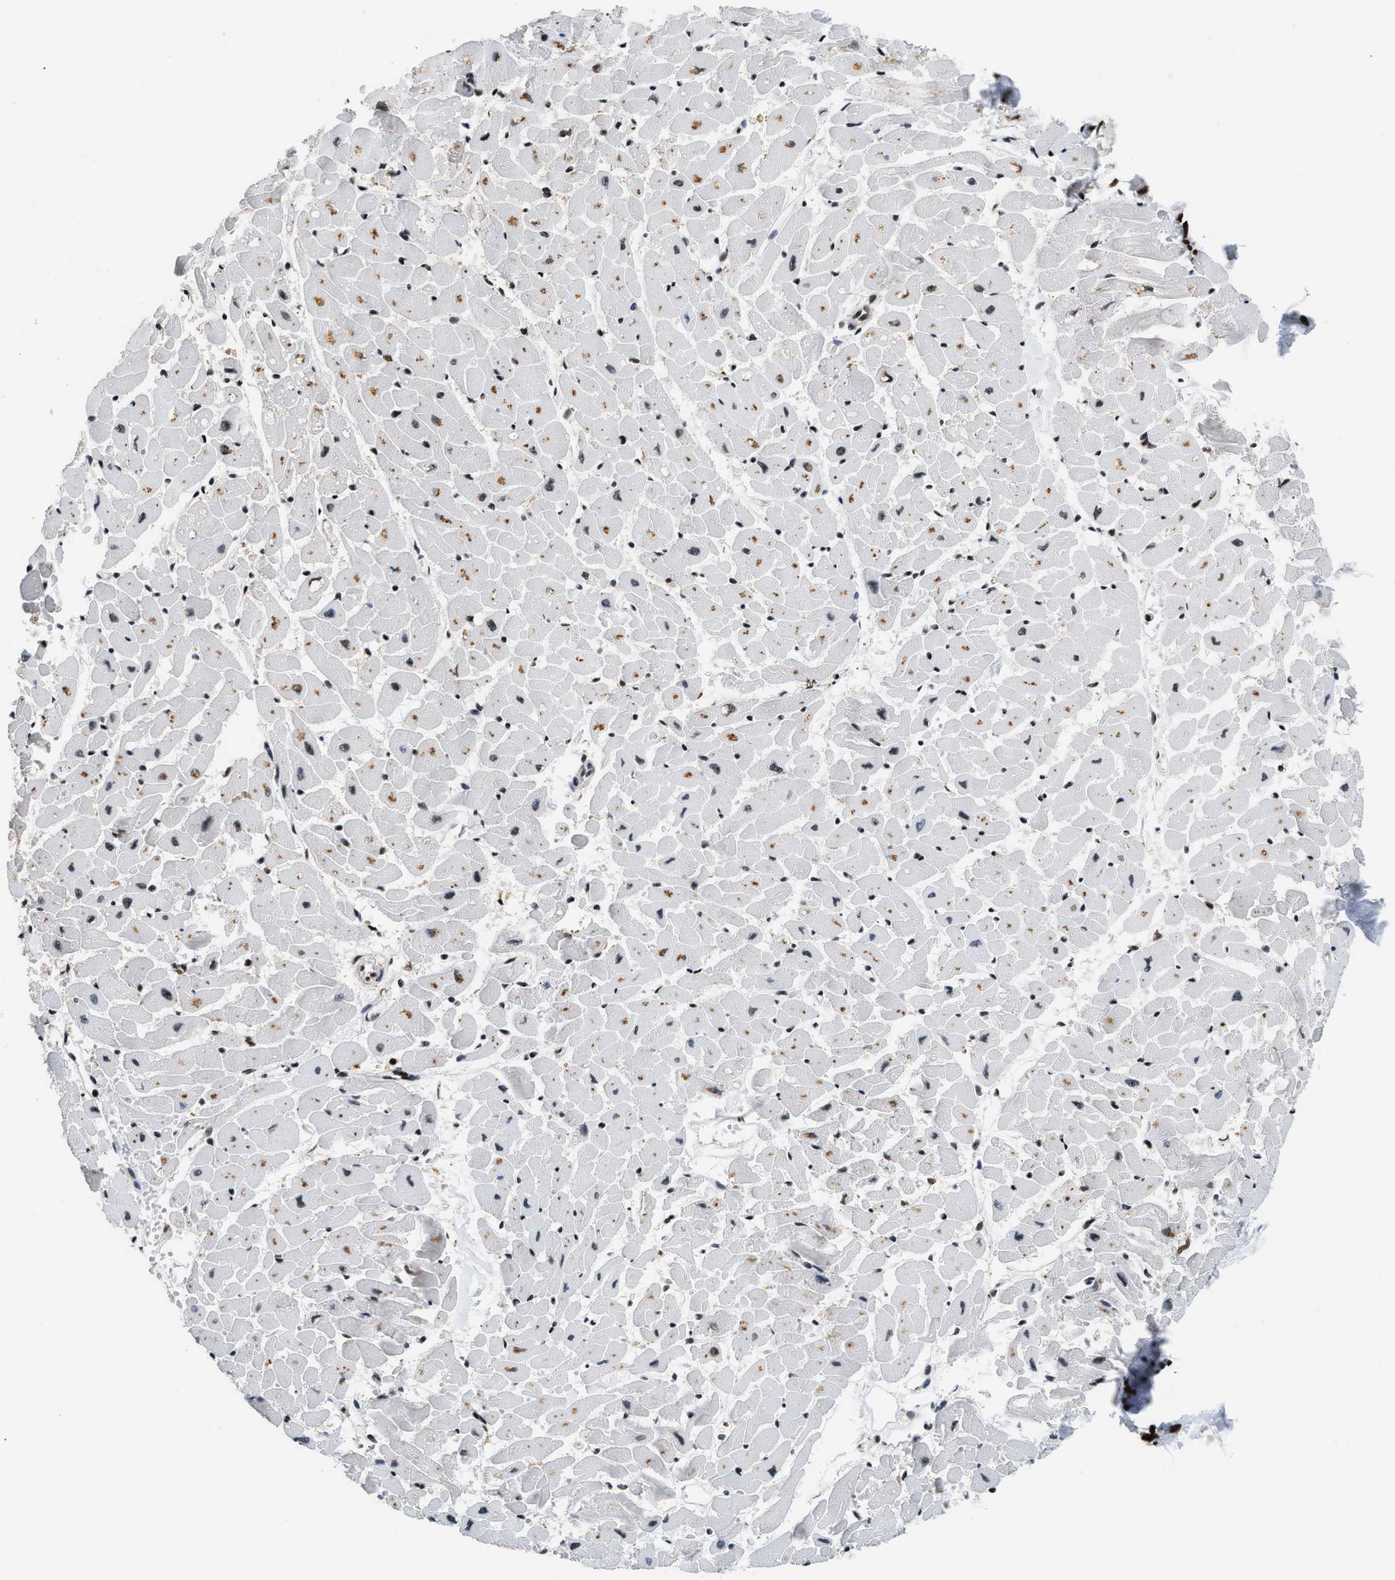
{"staining": {"intensity": "moderate", "quantity": ">75%", "location": "cytoplasmic/membranous,nuclear"}, "tissue": "heart muscle", "cell_type": "Cardiomyocytes", "image_type": "normal", "snomed": [{"axis": "morphology", "description": "Normal tissue, NOS"}, {"axis": "topography", "description": "Heart"}], "caption": "Protein staining reveals moderate cytoplasmic/membranous,nuclear positivity in about >75% of cardiomyocytes in normal heart muscle.", "gene": "RAD21", "patient": {"sex": "female", "age": 19}}